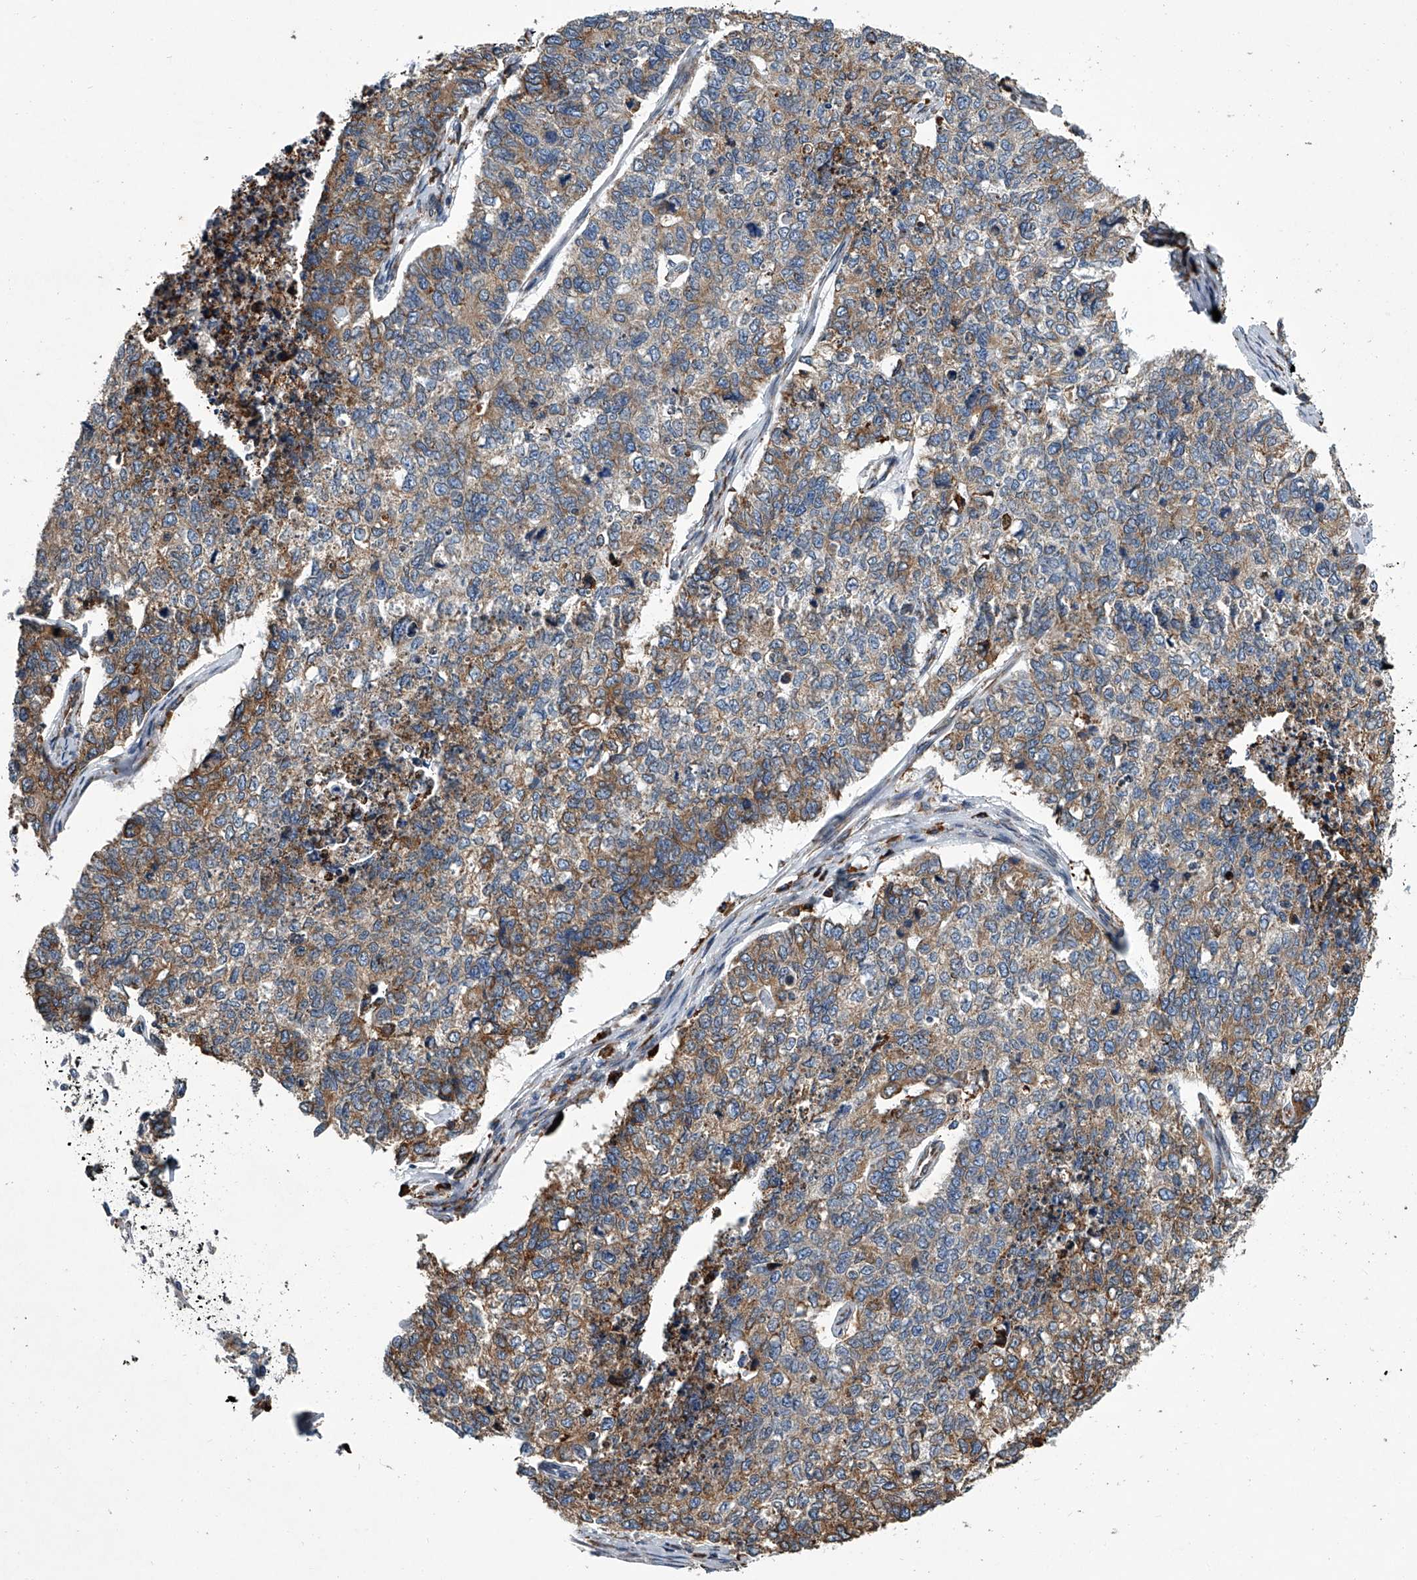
{"staining": {"intensity": "moderate", "quantity": "25%-75%", "location": "cytoplasmic/membranous"}, "tissue": "cervical cancer", "cell_type": "Tumor cells", "image_type": "cancer", "snomed": [{"axis": "morphology", "description": "Squamous cell carcinoma, NOS"}, {"axis": "topography", "description": "Cervix"}], "caption": "High-power microscopy captured an immunohistochemistry micrograph of squamous cell carcinoma (cervical), revealing moderate cytoplasmic/membranous expression in approximately 25%-75% of tumor cells.", "gene": "TMEM63C", "patient": {"sex": "female", "age": 63}}